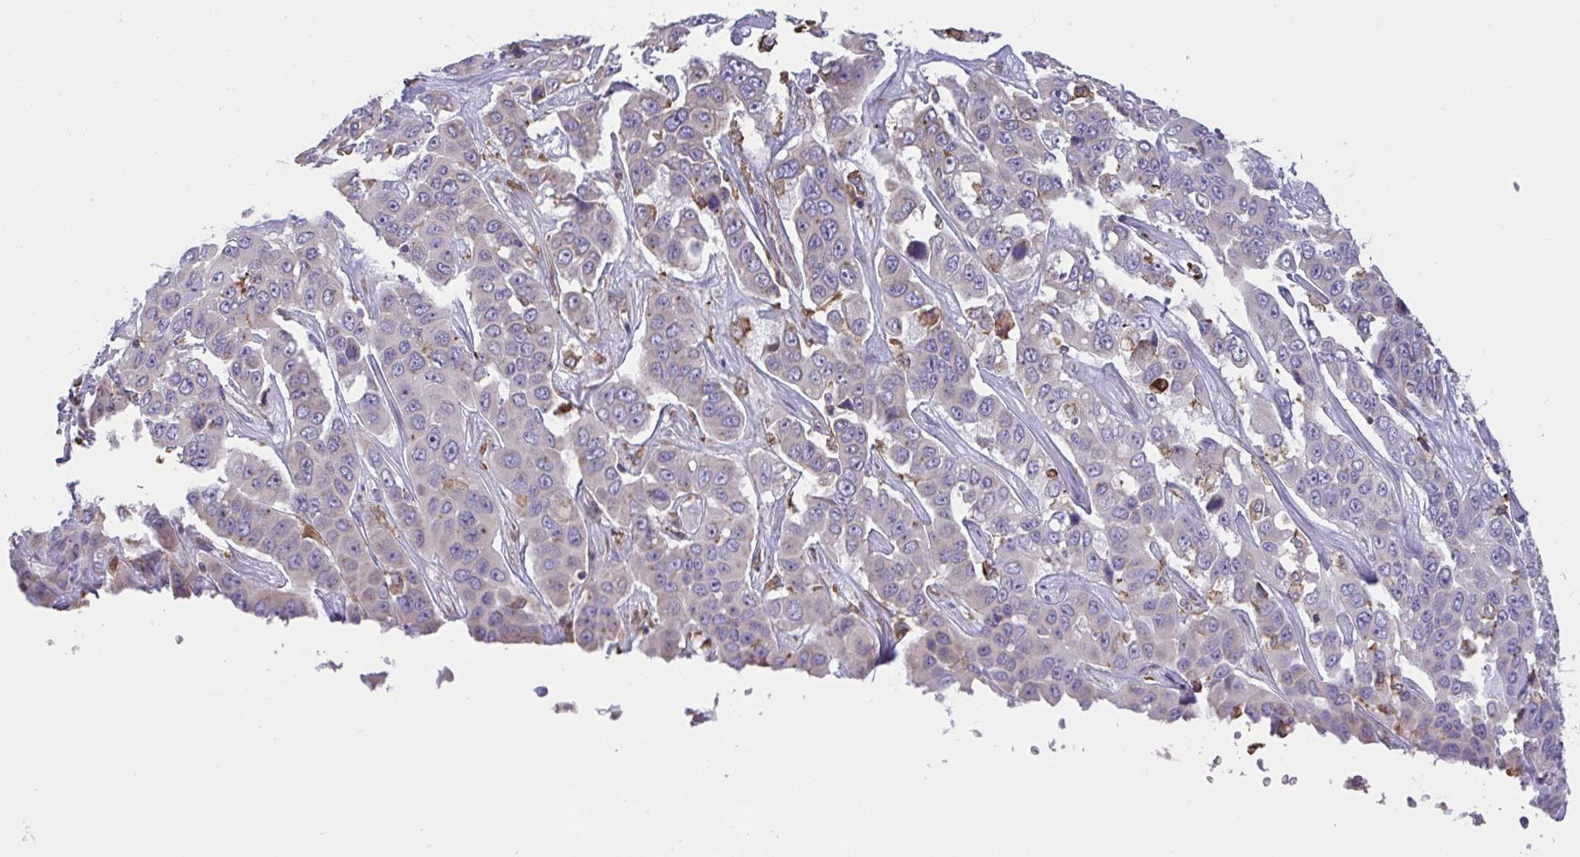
{"staining": {"intensity": "negative", "quantity": "none", "location": "none"}, "tissue": "liver cancer", "cell_type": "Tumor cells", "image_type": "cancer", "snomed": [{"axis": "morphology", "description": "Cholangiocarcinoma"}, {"axis": "topography", "description": "Liver"}], "caption": "This is an immunohistochemistry photomicrograph of human liver cancer (cholangiocarcinoma). There is no staining in tumor cells.", "gene": "MYMK", "patient": {"sex": "female", "age": 52}}